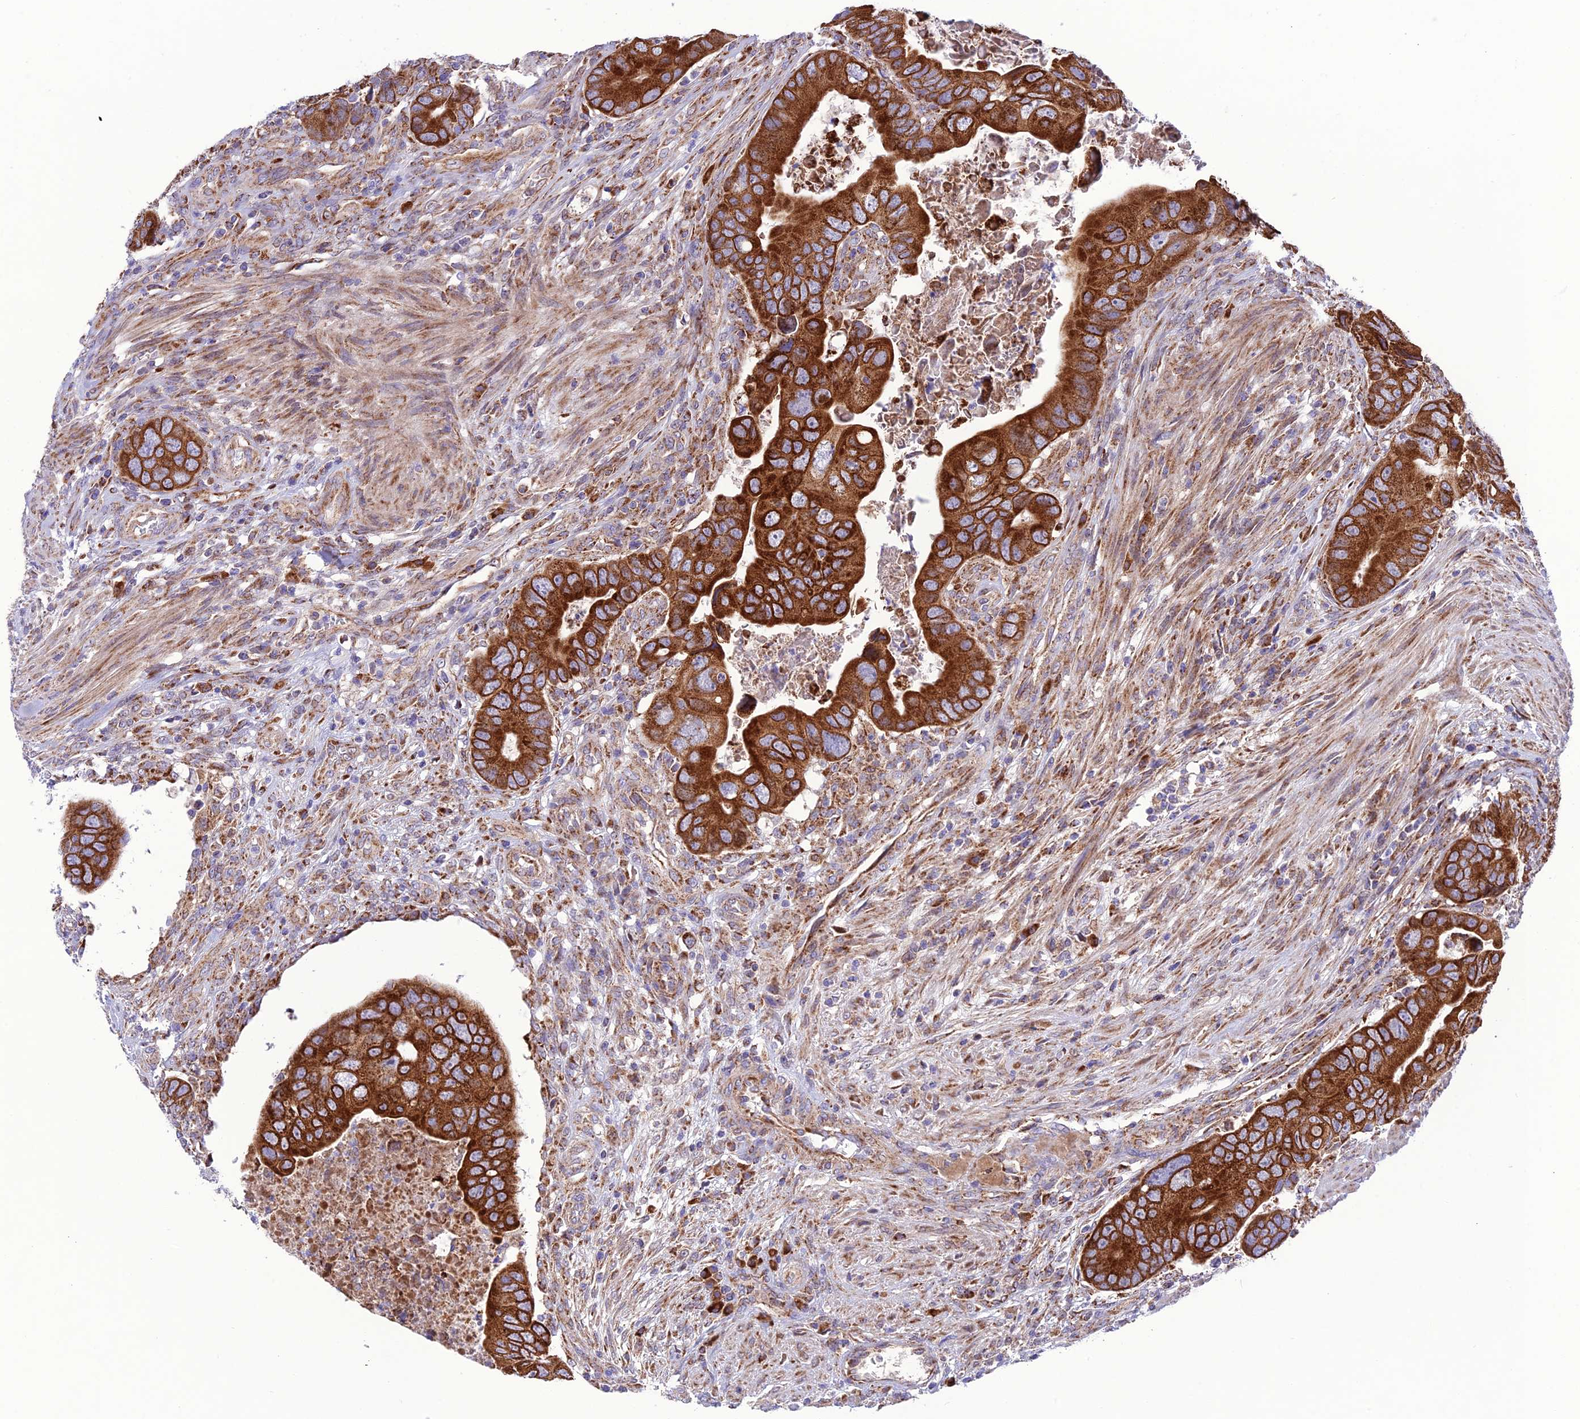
{"staining": {"intensity": "strong", "quantity": ">75%", "location": "cytoplasmic/membranous"}, "tissue": "colorectal cancer", "cell_type": "Tumor cells", "image_type": "cancer", "snomed": [{"axis": "morphology", "description": "Adenocarcinoma, NOS"}, {"axis": "topography", "description": "Rectum"}], "caption": "This micrograph reveals colorectal cancer stained with immunohistochemistry (IHC) to label a protein in brown. The cytoplasmic/membranous of tumor cells show strong positivity for the protein. Nuclei are counter-stained blue.", "gene": "UAP1L1", "patient": {"sex": "female", "age": 78}}